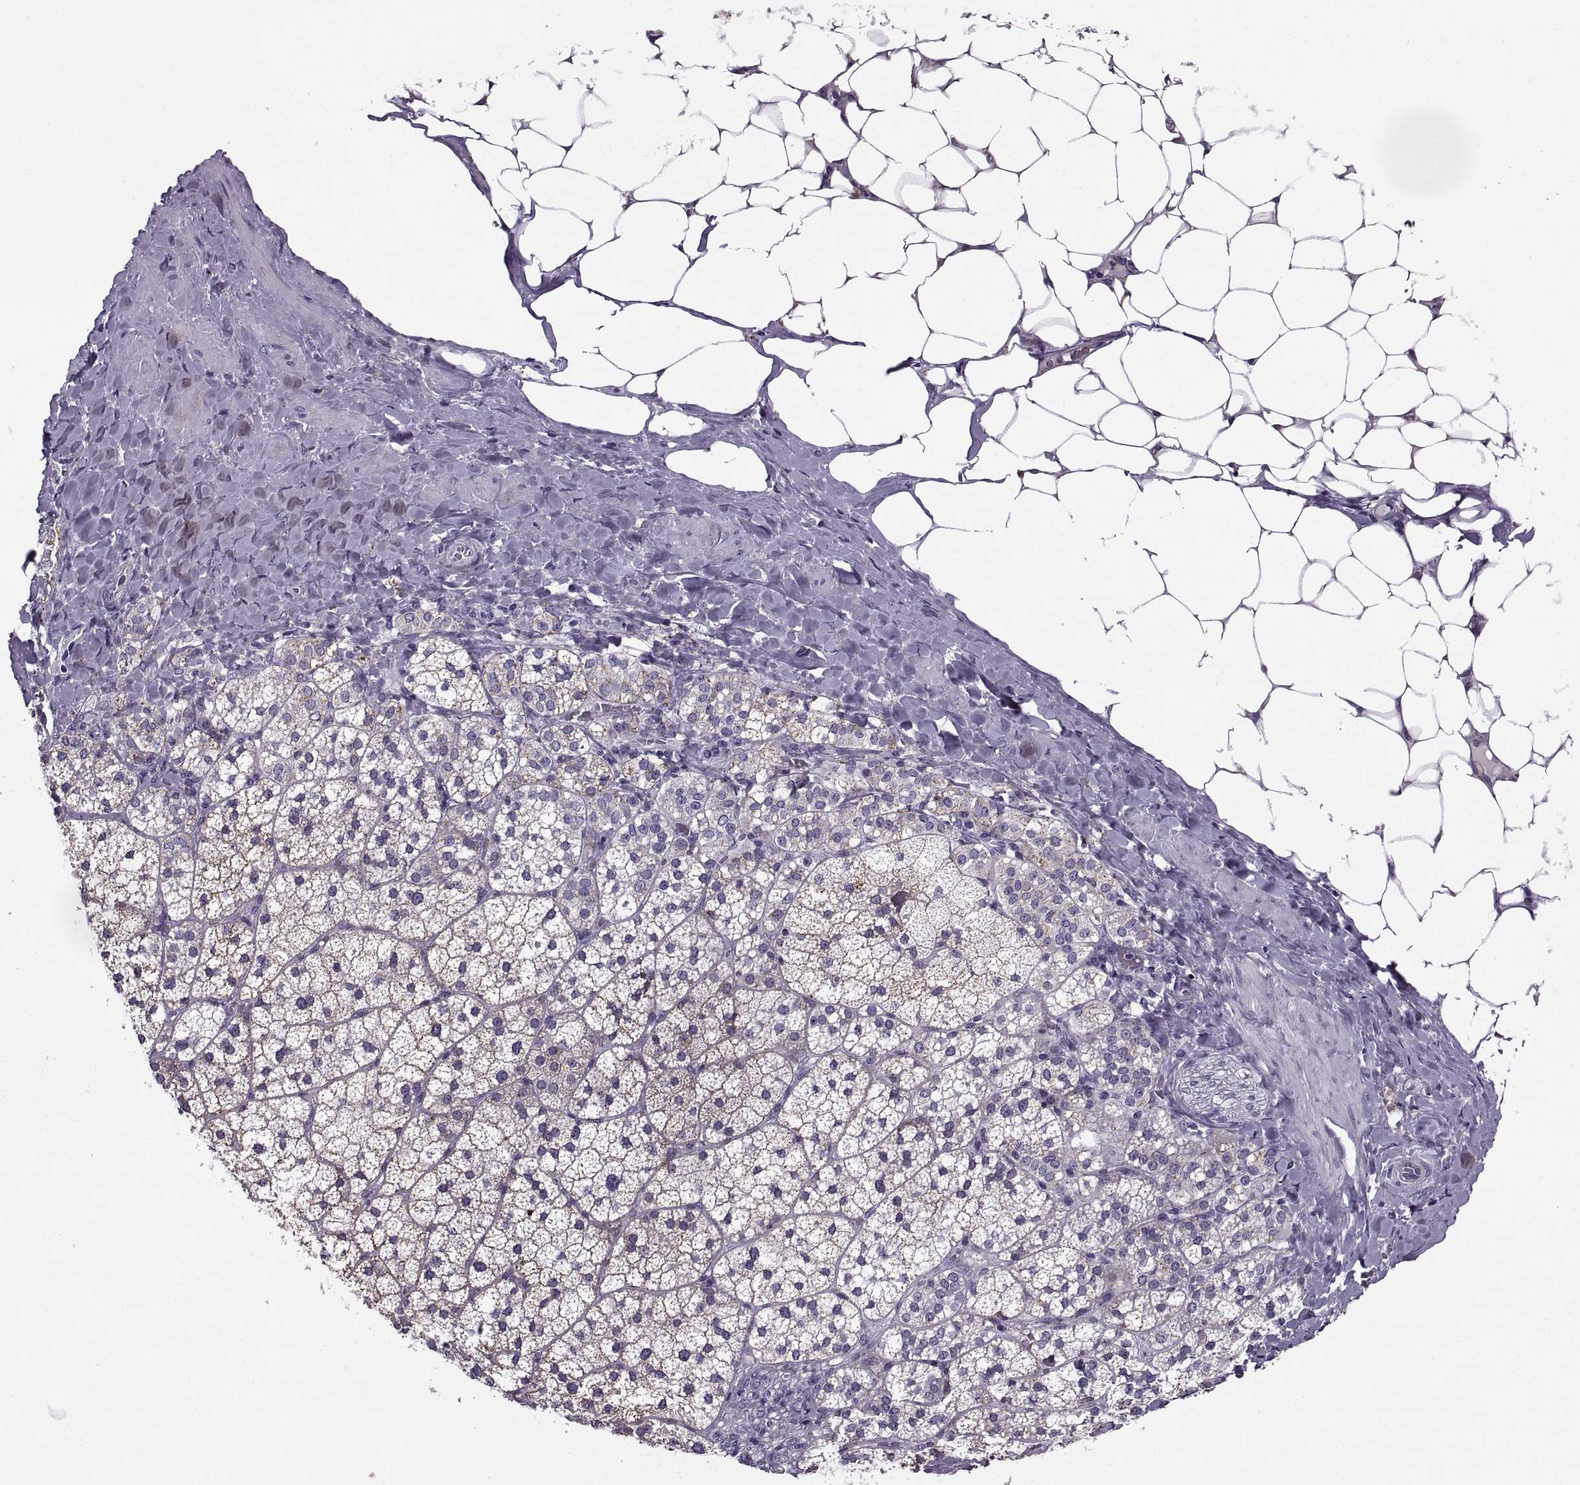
{"staining": {"intensity": "strong", "quantity": "<25%", "location": "cytoplasmic/membranous"}, "tissue": "adrenal gland", "cell_type": "Glandular cells", "image_type": "normal", "snomed": [{"axis": "morphology", "description": "Normal tissue, NOS"}, {"axis": "topography", "description": "Adrenal gland"}], "caption": "DAB (3,3'-diaminobenzidine) immunohistochemical staining of unremarkable human adrenal gland exhibits strong cytoplasmic/membranous protein expression in approximately <25% of glandular cells. (DAB (3,3'-diaminobenzidine) IHC, brown staining for protein, blue staining for nuclei).", "gene": "CALCR", "patient": {"sex": "male", "age": 53}}